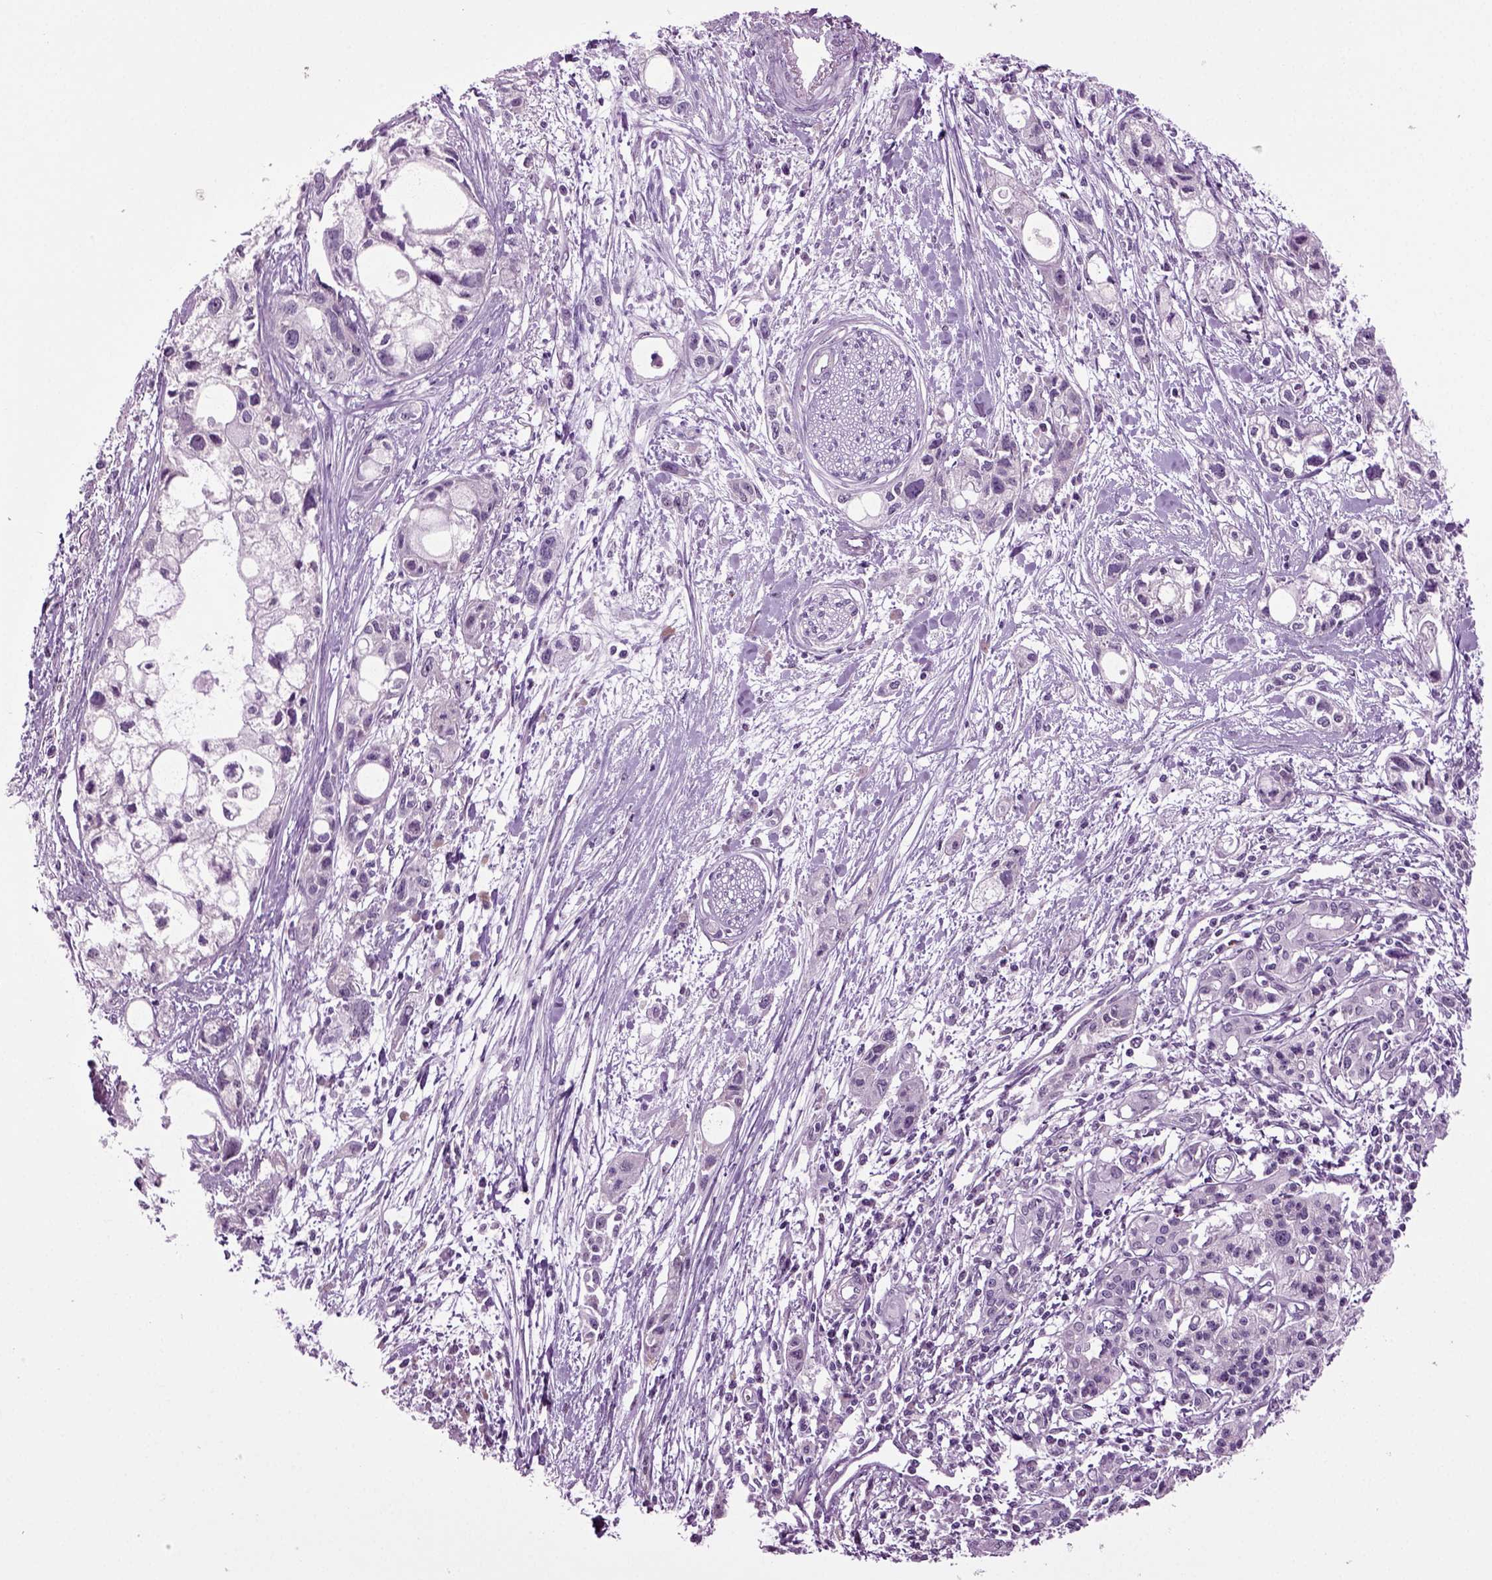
{"staining": {"intensity": "negative", "quantity": "none", "location": "none"}, "tissue": "pancreatic cancer", "cell_type": "Tumor cells", "image_type": "cancer", "snomed": [{"axis": "morphology", "description": "Adenocarcinoma, NOS"}, {"axis": "topography", "description": "Pancreas"}], "caption": "Immunohistochemistry (IHC) image of human pancreatic adenocarcinoma stained for a protein (brown), which reveals no staining in tumor cells.", "gene": "PLCH2", "patient": {"sex": "female", "age": 61}}